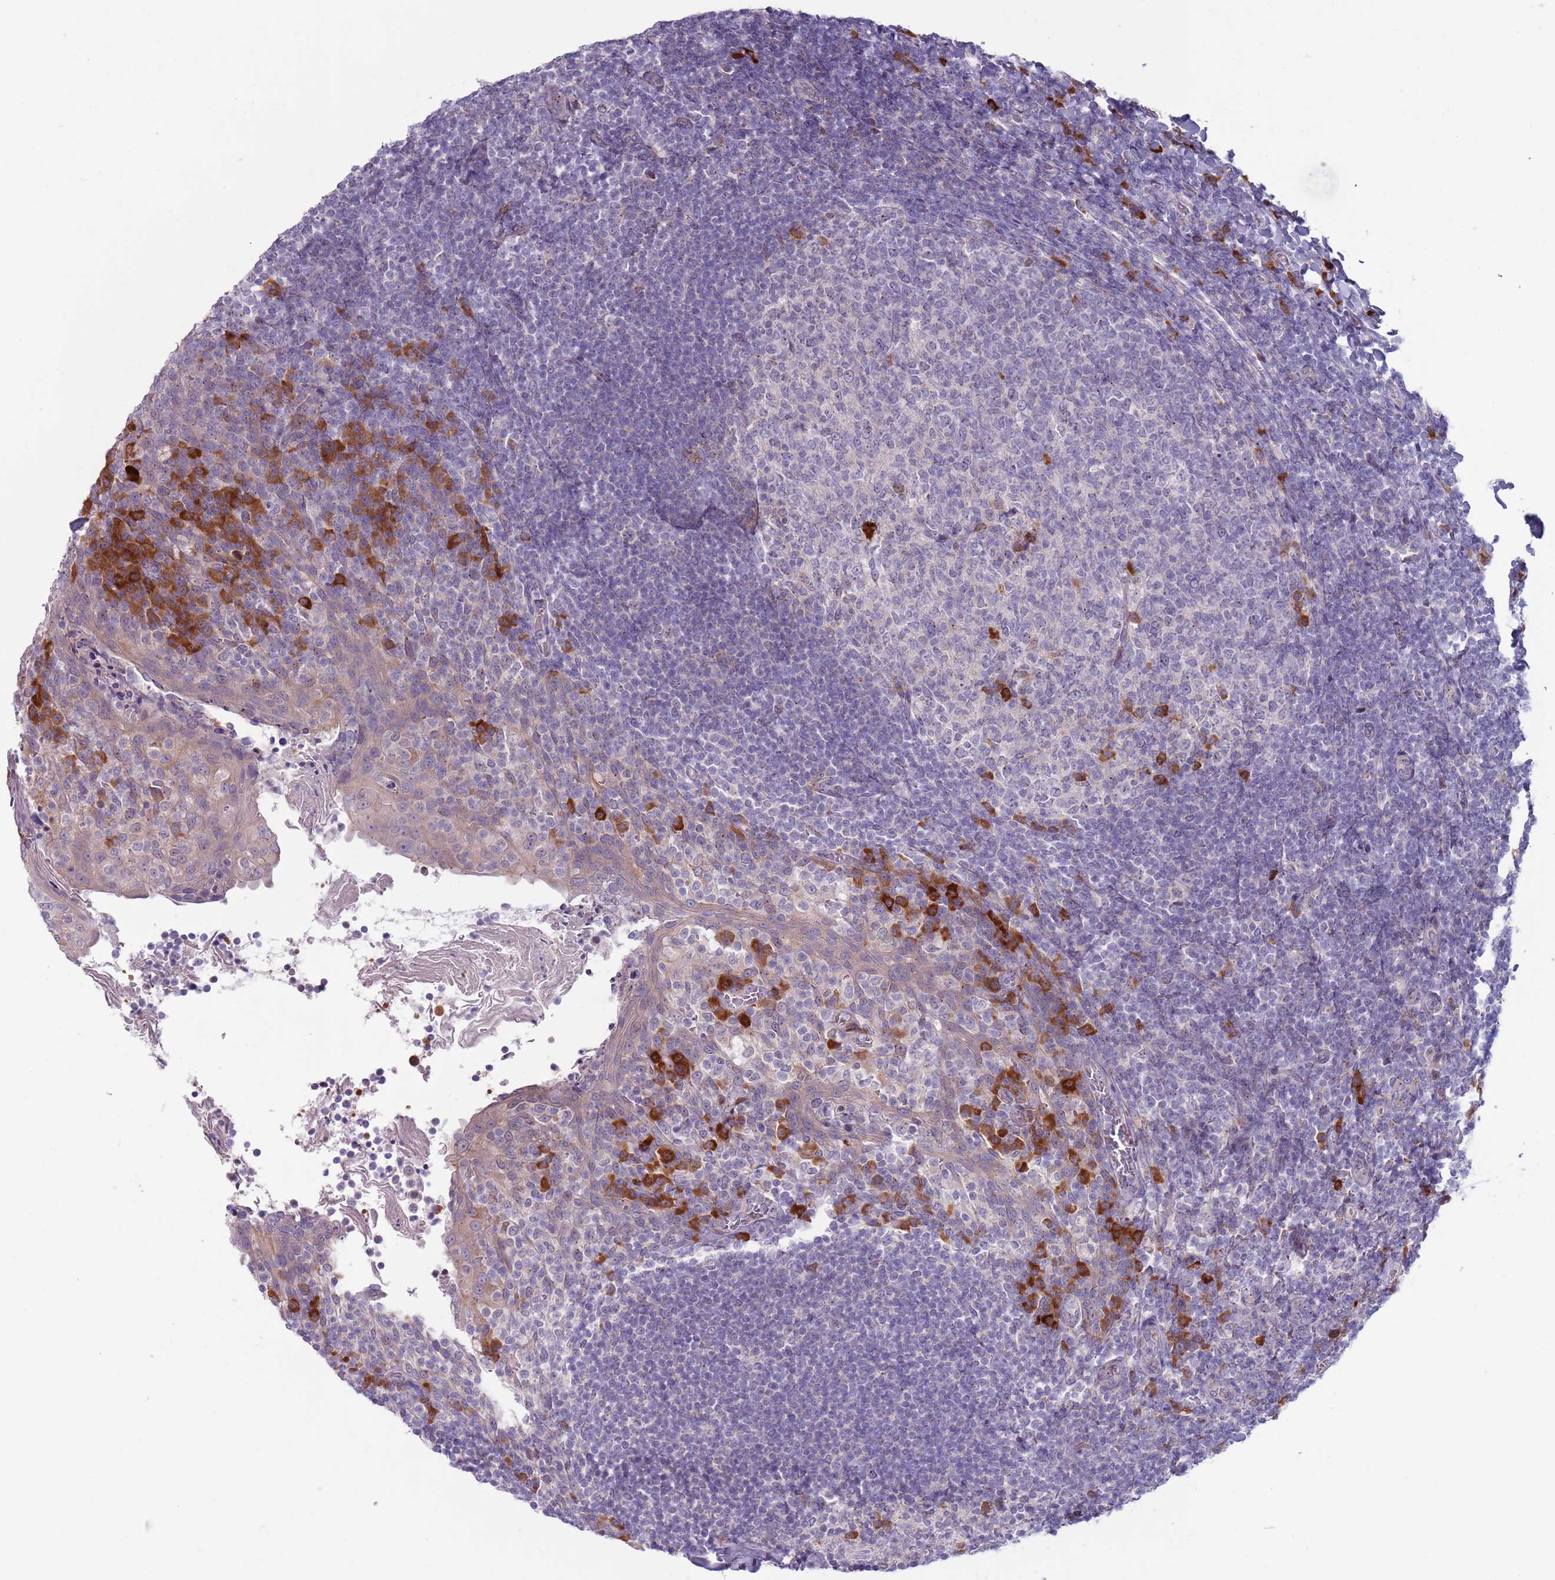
{"staining": {"intensity": "strong", "quantity": "<25%", "location": "cytoplasmic/membranous"}, "tissue": "tonsil", "cell_type": "Germinal center cells", "image_type": "normal", "snomed": [{"axis": "morphology", "description": "Normal tissue, NOS"}, {"axis": "topography", "description": "Tonsil"}], "caption": "A brown stain highlights strong cytoplasmic/membranous positivity of a protein in germinal center cells of unremarkable human tonsil.", "gene": "LTB", "patient": {"sex": "female", "age": 10}}